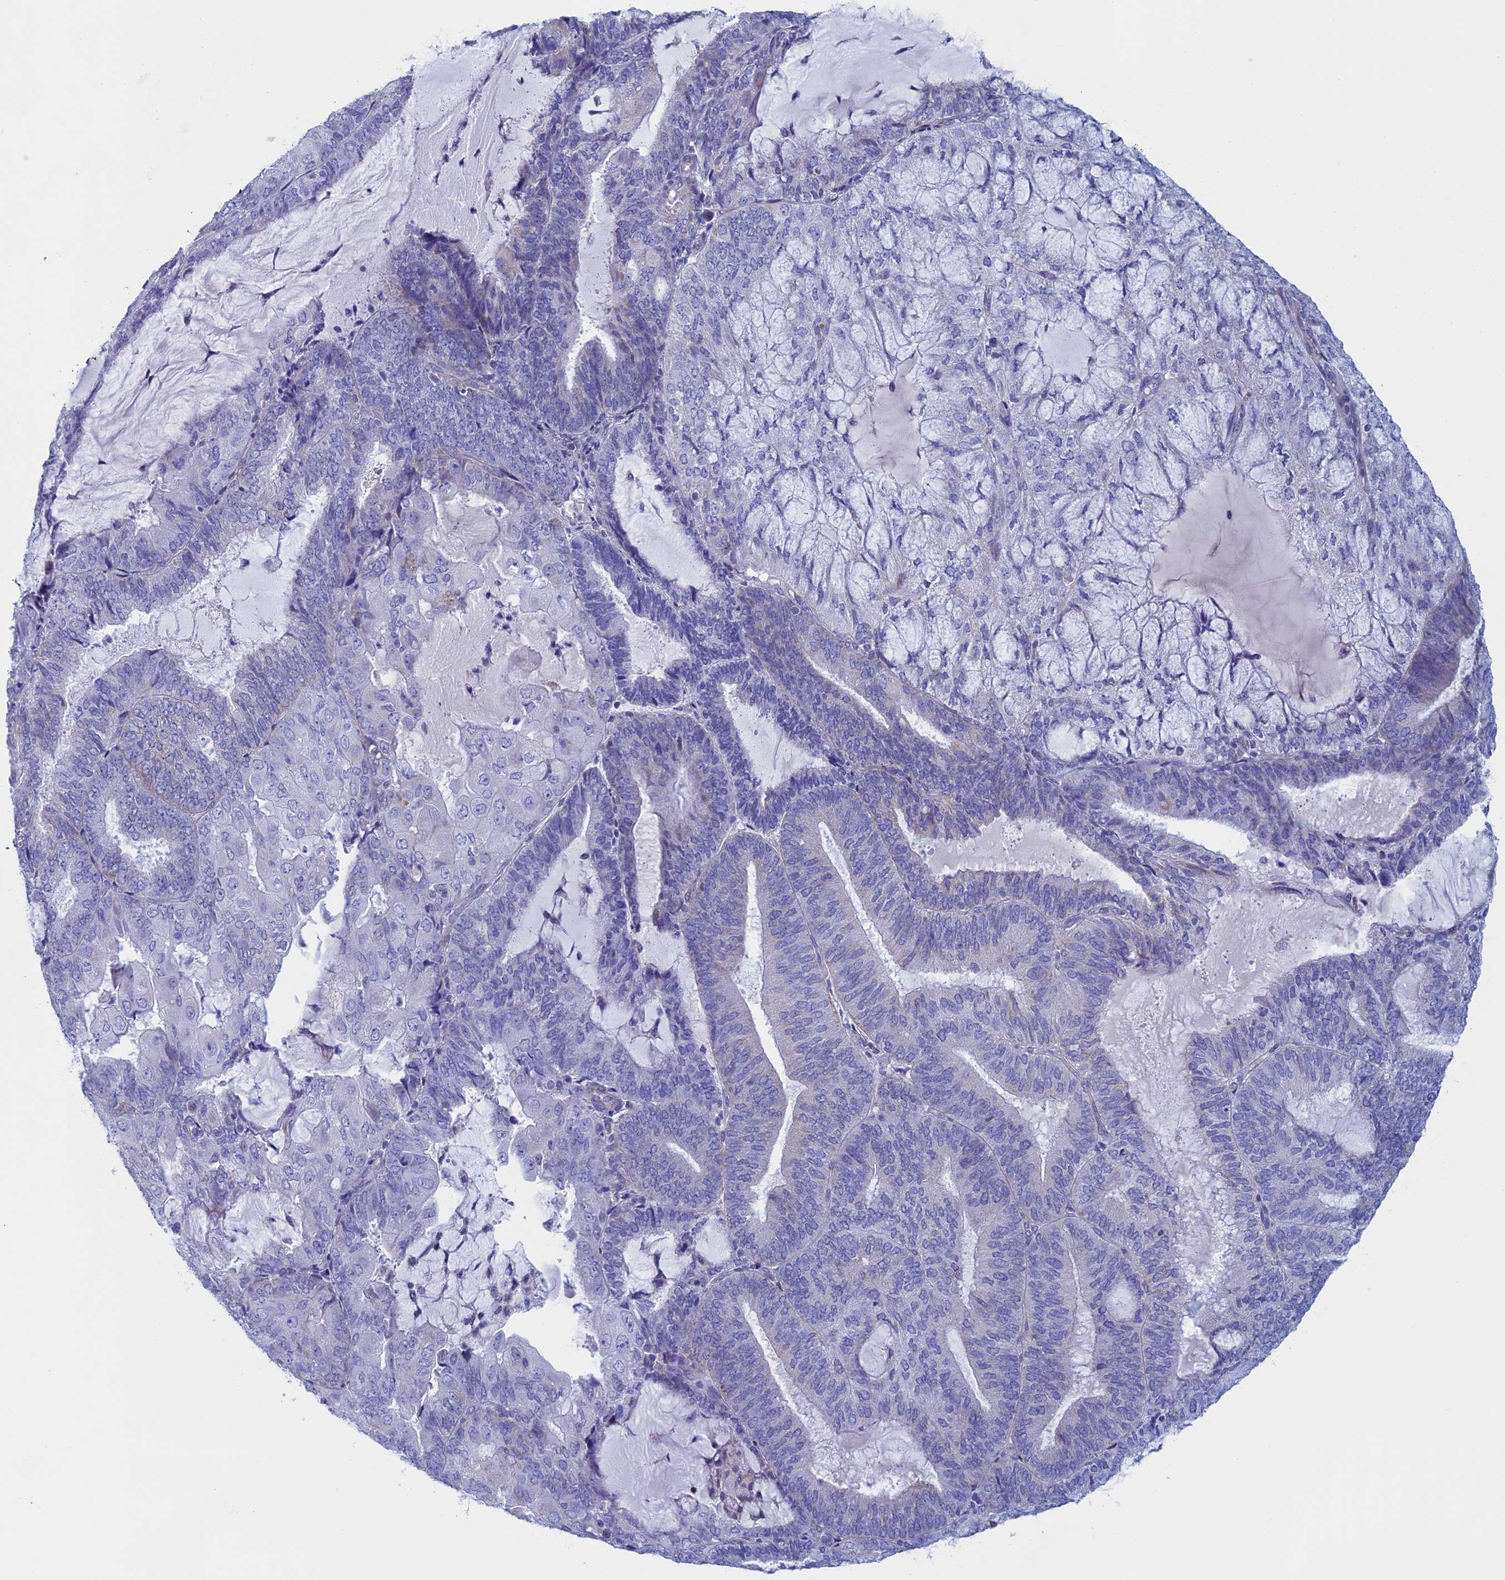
{"staining": {"intensity": "negative", "quantity": "none", "location": "none"}, "tissue": "endometrial cancer", "cell_type": "Tumor cells", "image_type": "cancer", "snomed": [{"axis": "morphology", "description": "Adenocarcinoma, NOS"}, {"axis": "topography", "description": "Endometrium"}], "caption": "Image shows no significant protein positivity in tumor cells of endometrial cancer.", "gene": "NDUFB9", "patient": {"sex": "female", "age": 81}}